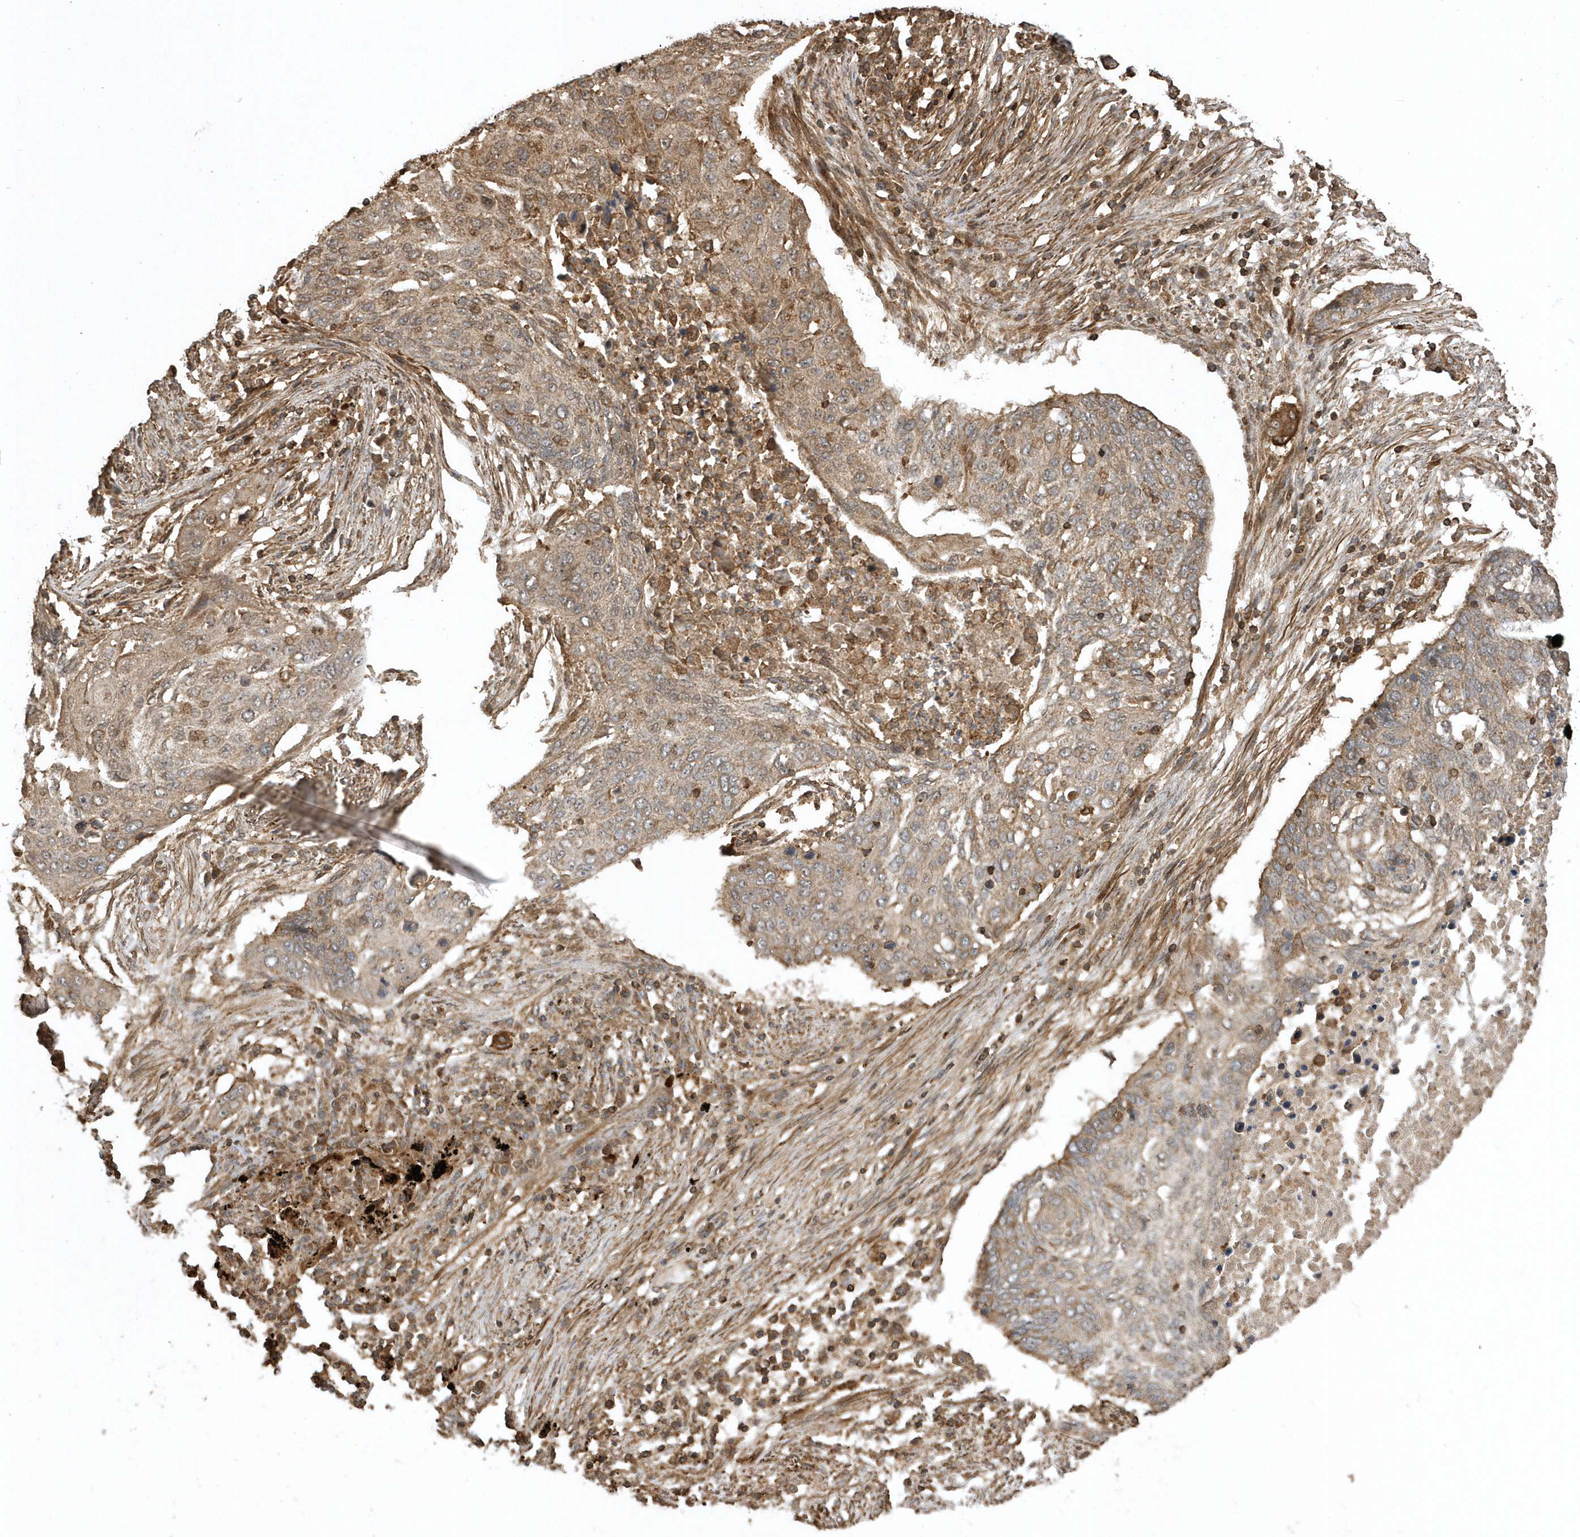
{"staining": {"intensity": "weak", "quantity": "25%-75%", "location": "cytoplasmic/membranous"}, "tissue": "lung cancer", "cell_type": "Tumor cells", "image_type": "cancer", "snomed": [{"axis": "morphology", "description": "Squamous cell carcinoma, NOS"}, {"axis": "topography", "description": "Lung"}], "caption": "Squamous cell carcinoma (lung) tissue exhibits weak cytoplasmic/membranous staining in approximately 25%-75% of tumor cells (brown staining indicates protein expression, while blue staining denotes nuclei).", "gene": "SENP8", "patient": {"sex": "female", "age": 63}}